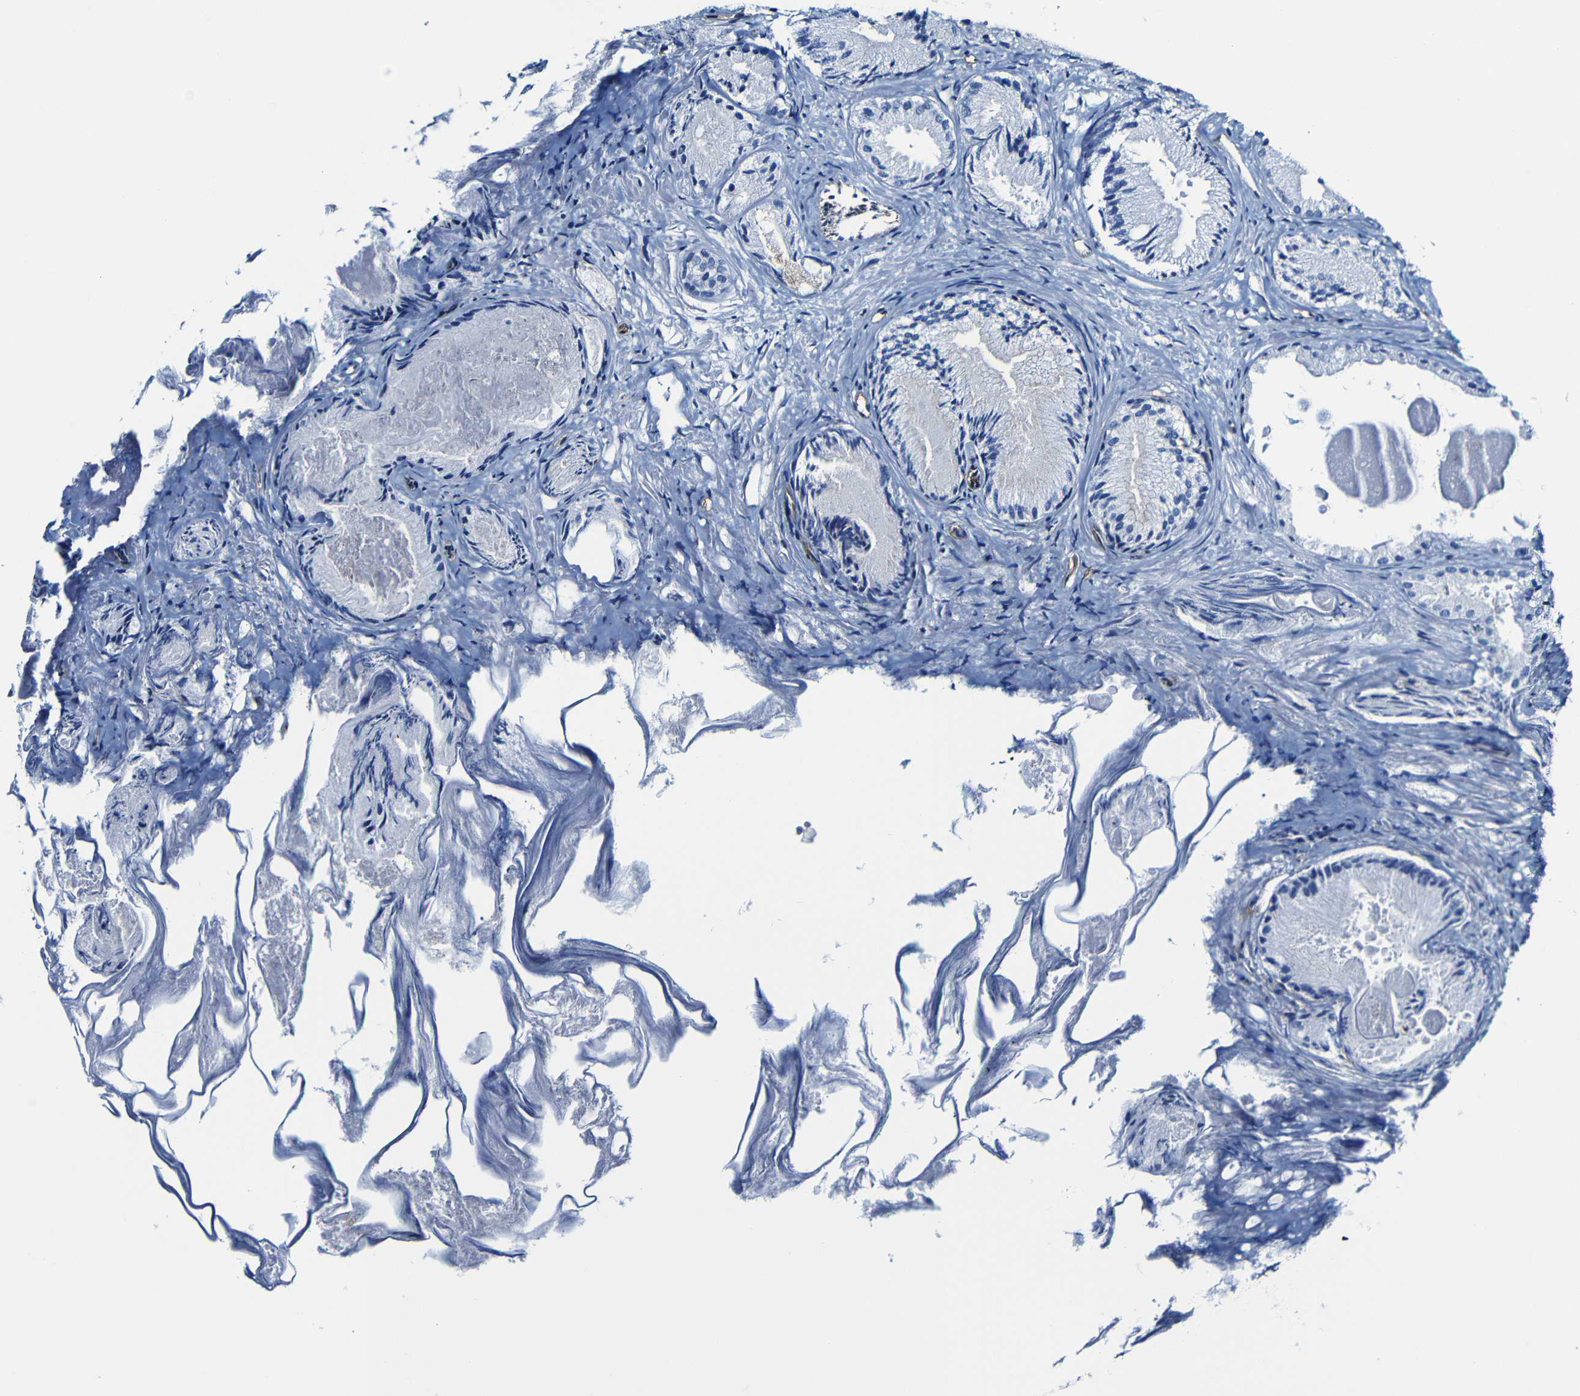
{"staining": {"intensity": "negative", "quantity": "none", "location": "none"}, "tissue": "prostate cancer", "cell_type": "Tumor cells", "image_type": "cancer", "snomed": [{"axis": "morphology", "description": "Adenocarcinoma, Low grade"}, {"axis": "topography", "description": "Prostate"}], "caption": "High magnification brightfield microscopy of prostate cancer (low-grade adenocarcinoma) stained with DAB (brown) and counterstained with hematoxylin (blue): tumor cells show no significant staining.", "gene": "MSN", "patient": {"sex": "male", "age": 72}}